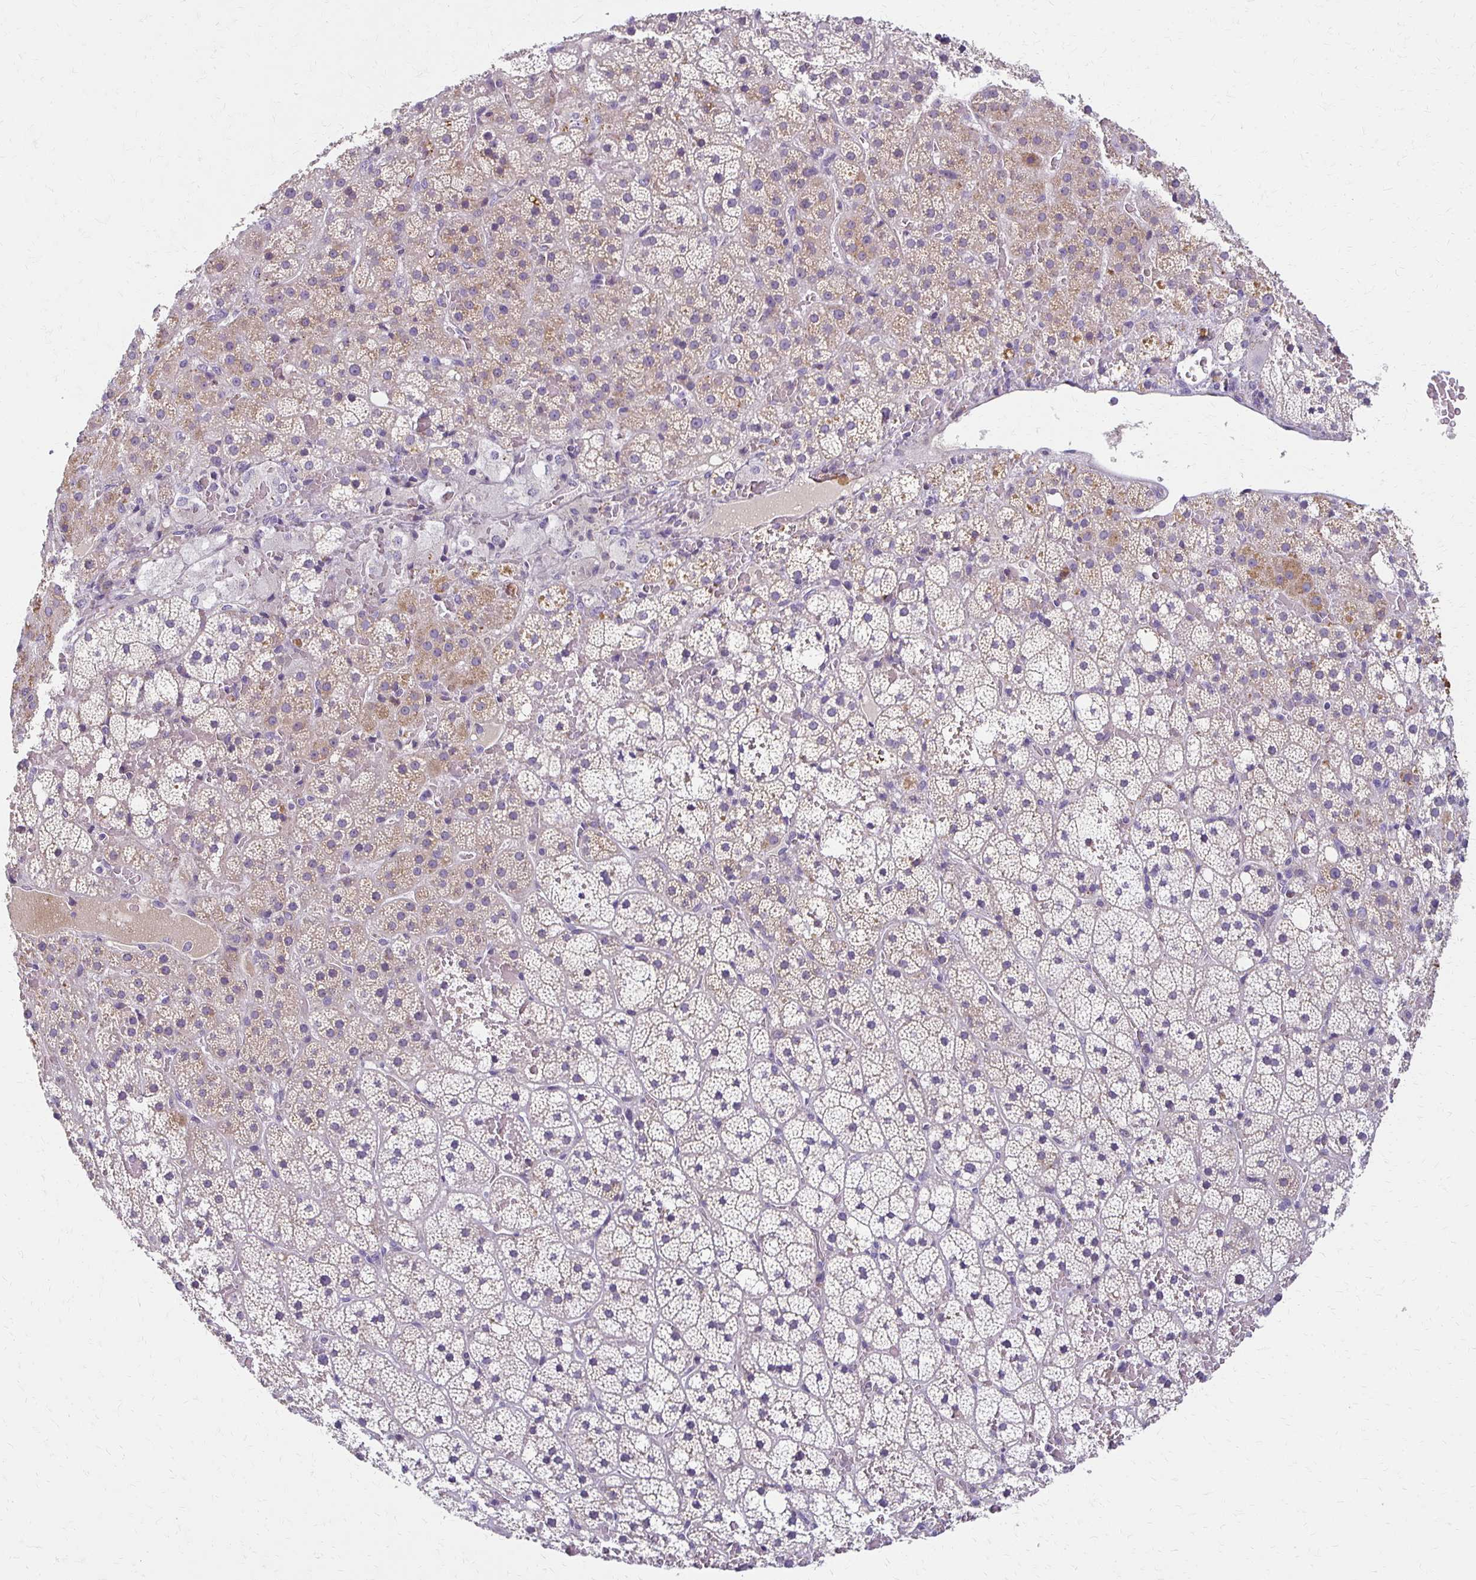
{"staining": {"intensity": "weak", "quantity": "25%-75%", "location": "cytoplasmic/membranous"}, "tissue": "adrenal gland", "cell_type": "Glandular cells", "image_type": "normal", "snomed": [{"axis": "morphology", "description": "Normal tissue, NOS"}, {"axis": "topography", "description": "Adrenal gland"}], "caption": "Immunohistochemical staining of normal human adrenal gland displays 25%-75% levels of weak cytoplasmic/membranous protein positivity in approximately 25%-75% of glandular cells. The staining is performed using DAB brown chromogen to label protein expression. The nuclei are counter-stained blue using hematoxylin.", "gene": "BBS12", "patient": {"sex": "male", "age": 53}}